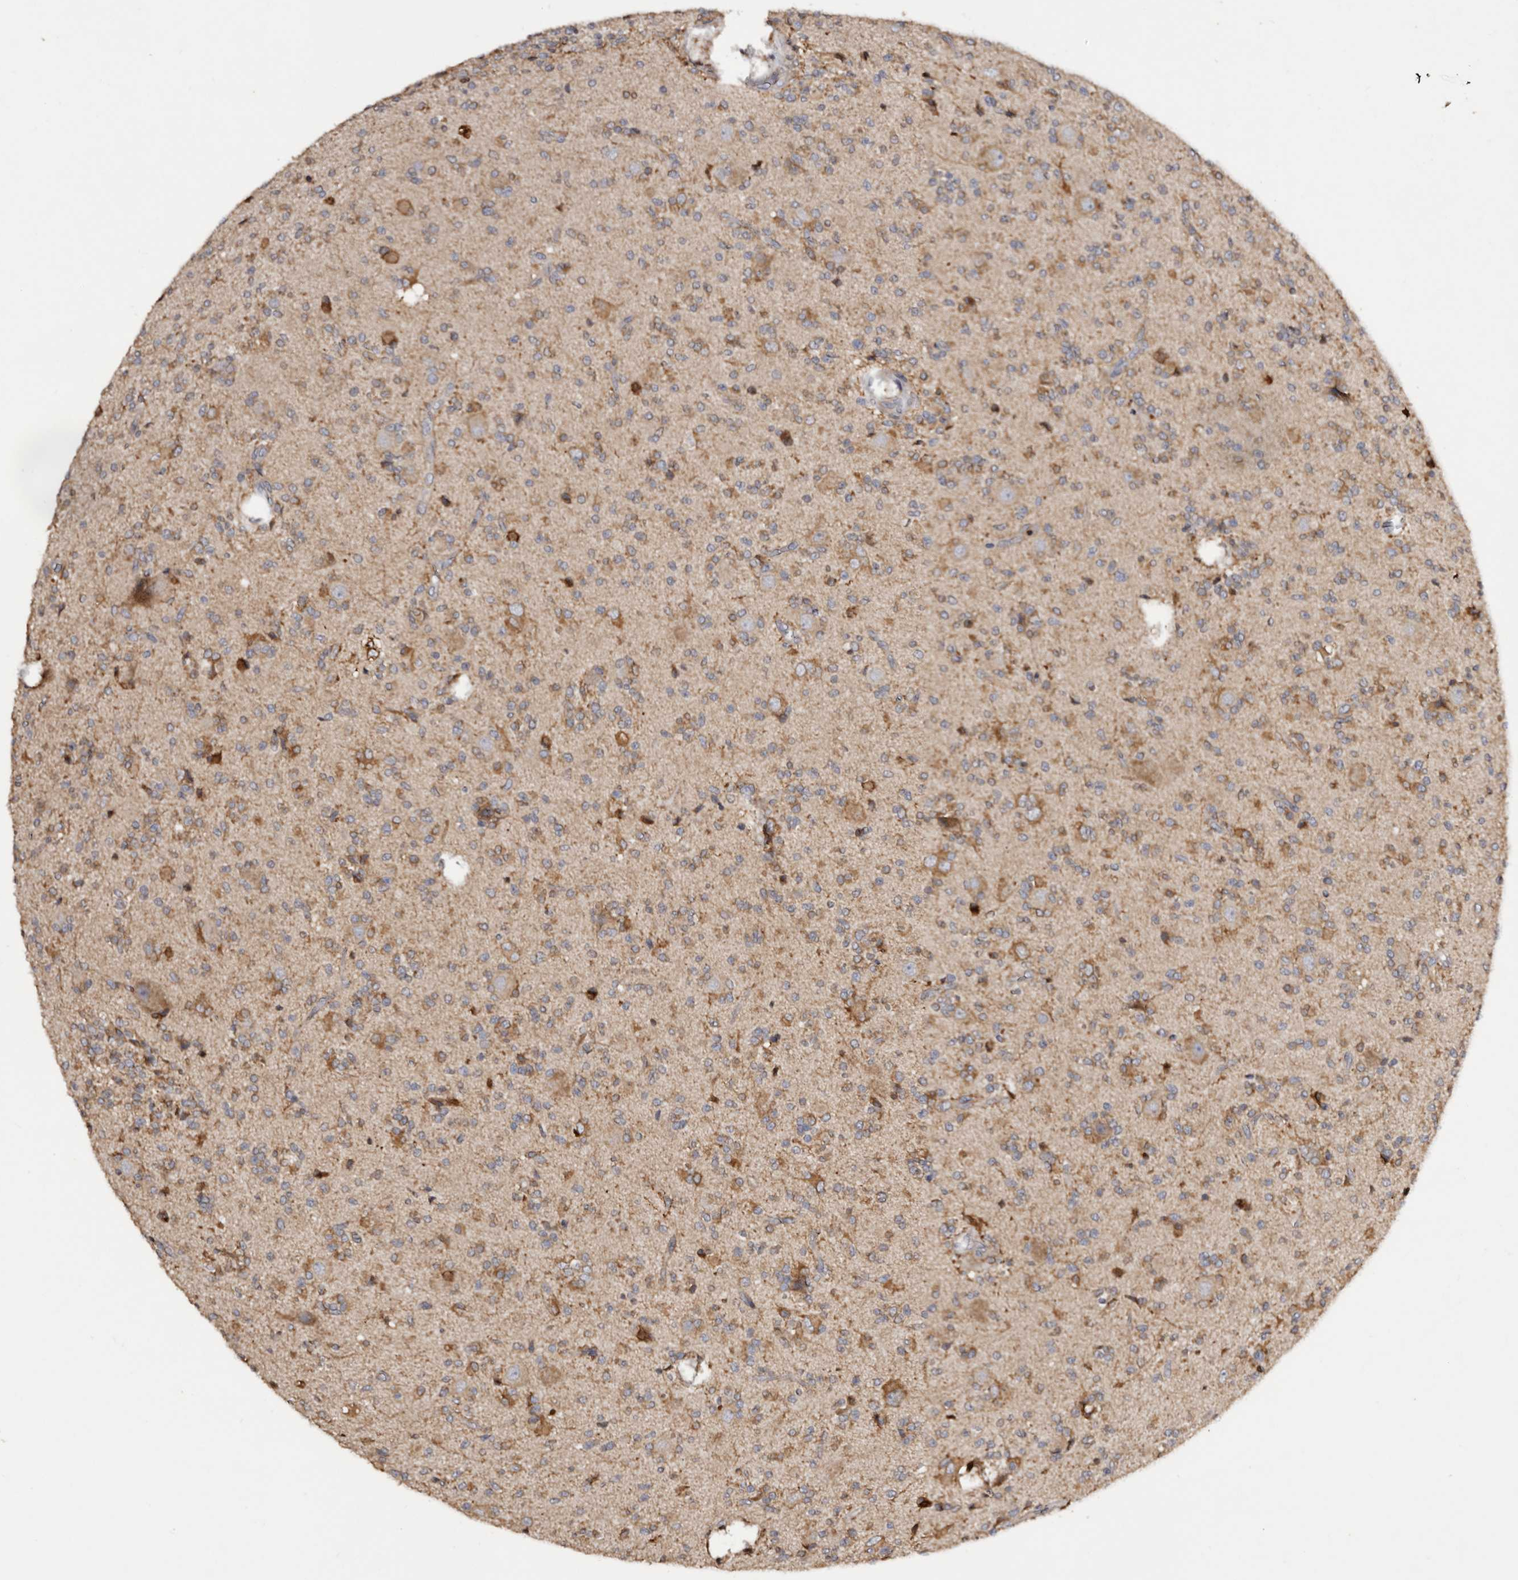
{"staining": {"intensity": "moderate", "quantity": "25%-75%", "location": "cytoplasmic/membranous"}, "tissue": "glioma", "cell_type": "Tumor cells", "image_type": "cancer", "snomed": [{"axis": "morphology", "description": "Glioma, malignant, High grade"}, {"axis": "topography", "description": "Brain"}], "caption": "Moderate cytoplasmic/membranous expression for a protein is seen in approximately 25%-75% of tumor cells of high-grade glioma (malignant) using IHC.", "gene": "INKA2", "patient": {"sex": "male", "age": 34}}